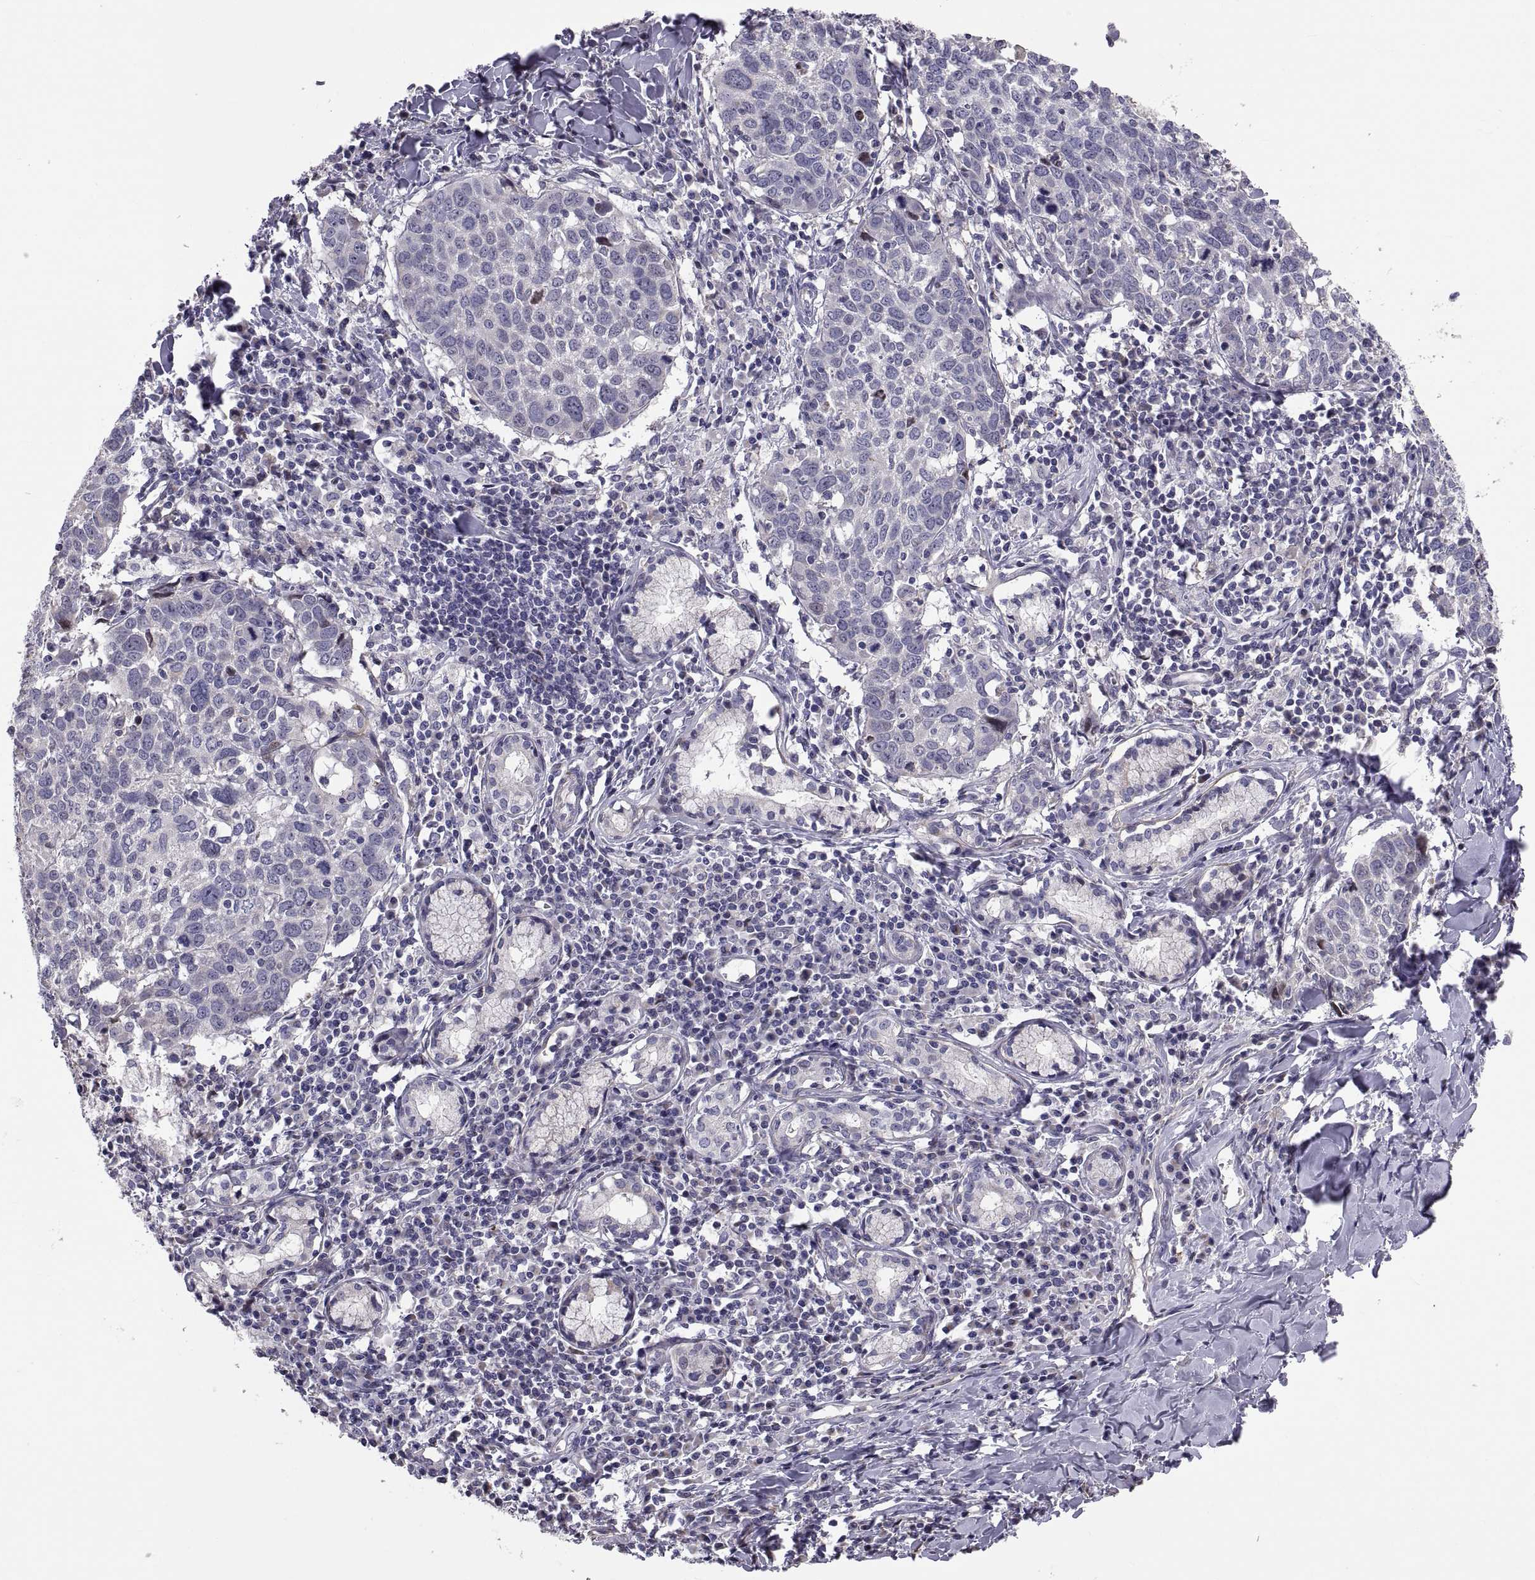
{"staining": {"intensity": "moderate", "quantity": "<25%", "location": "cytoplasmic/membranous"}, "tissue": "lung cancer", "cell_type": "Tumor cells", "image_type": "cancer", "snomed": [{"axis": "morphology", "description": "Squamous cell carcinoma, NOS"}, {"axis": "topography", "description": "Lung"}], "caption": "Immunohistochemistry histopathology image of neoplastic tissue: human lung squamous cell carcinoma stained using IHC displays low levels of moderate protein expression localized specifically in the cytoplasmic/membranous of tumor cells, appearing as a cytoplasmic/membranous brown color.", "gene": "ANO1", "patient": {"sex": "male", "age": 57}}